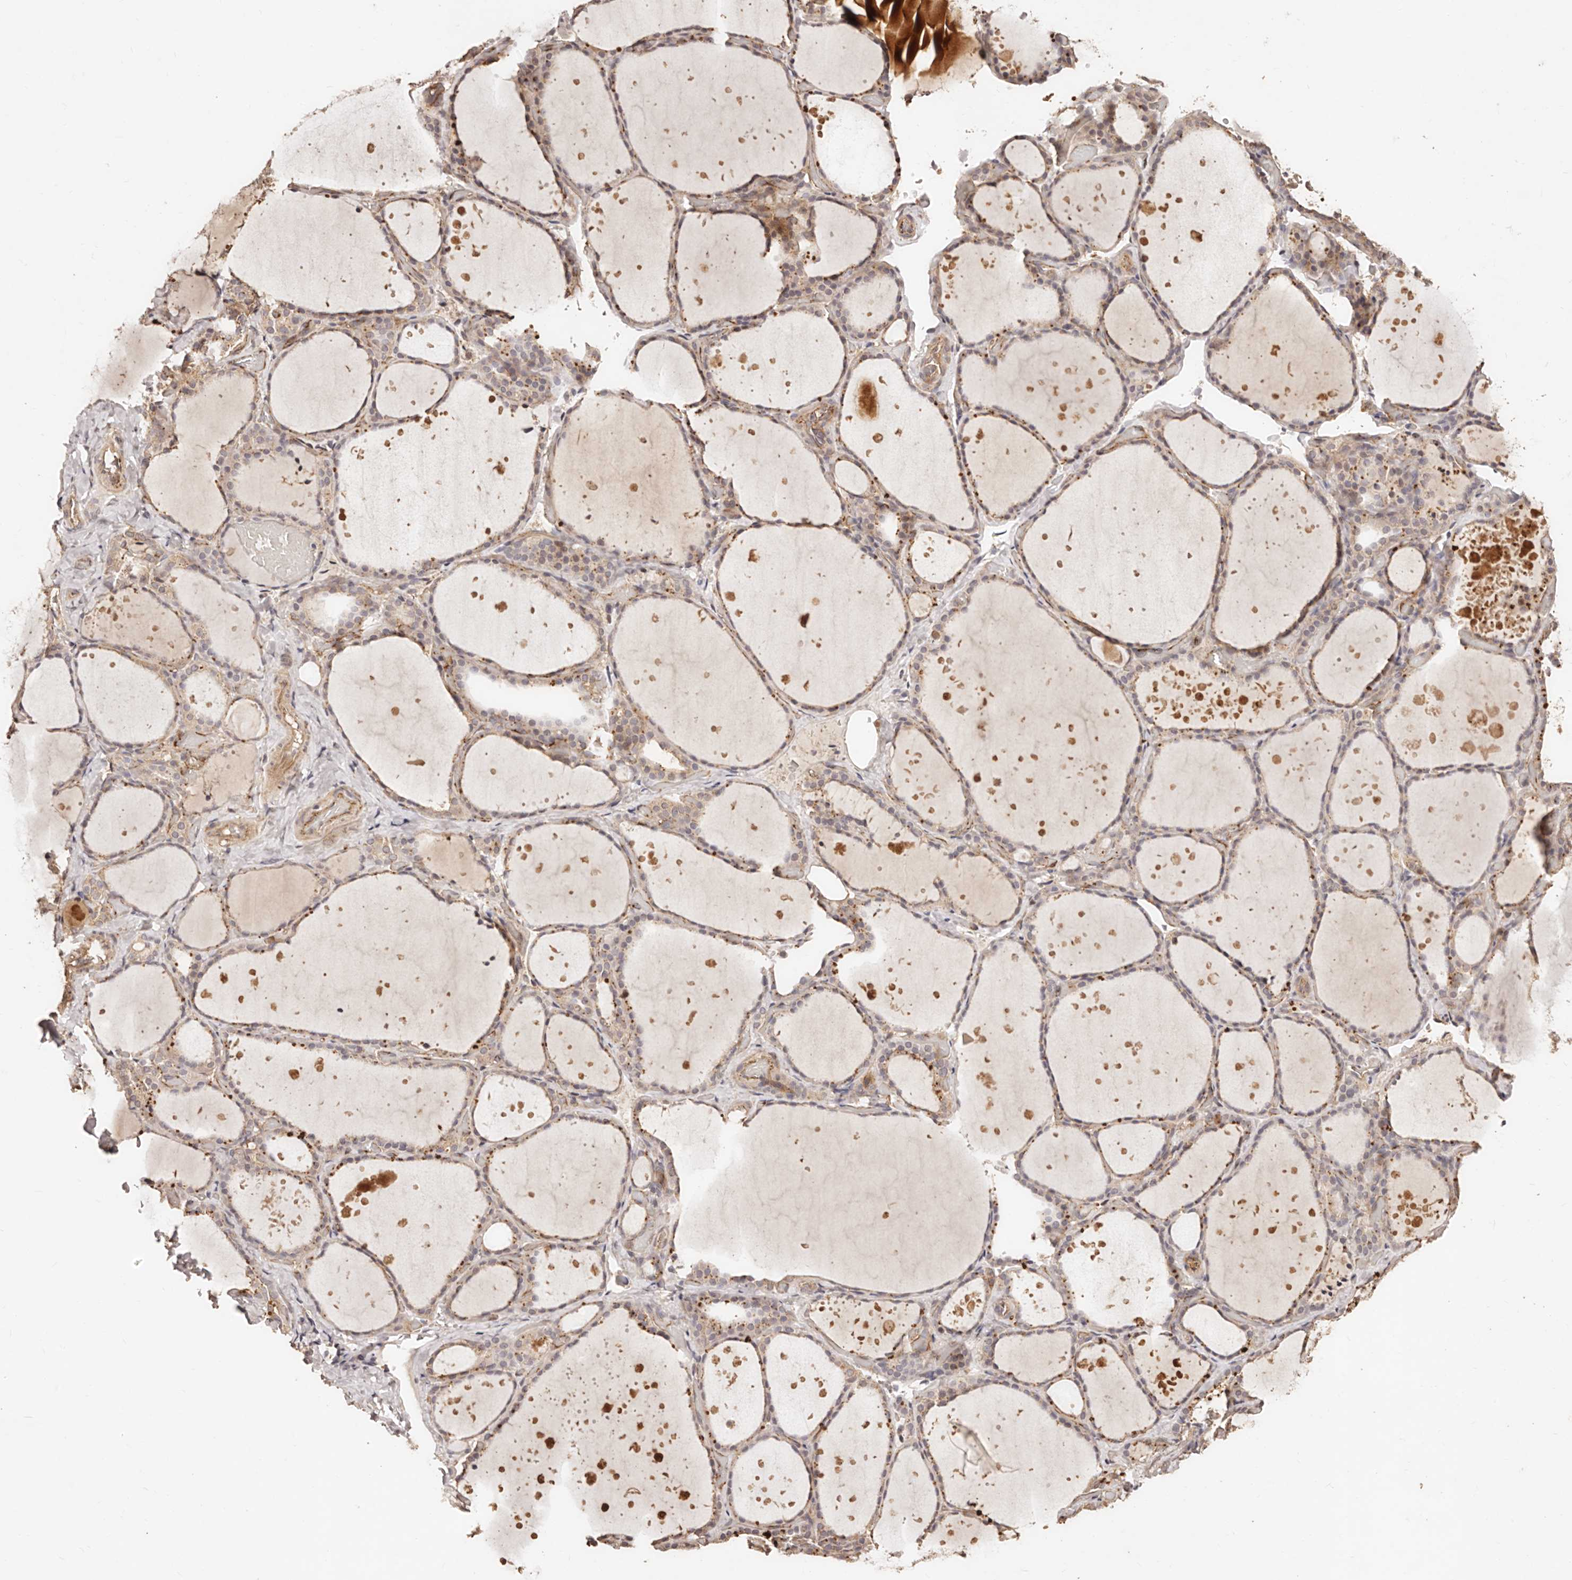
{"staining": {"intensity": "moderate", "quantity": "25%-75%", "location": "cytoplasmic/membranous"}, "tissue": "thyroid gland", "cell_type": "Glandular cells", "image_type": "normal", "snomed": [{"axis": "morphology", "description": "Normal tissue, NOS"}, {"axis": "topography", "description": "Thyroid gland"}], "caption": "IHC staining of unremarkable thyroid gland, which exhibits medium levels of moderate cytoplasmic/membranous staining in approximately 25%-75% of glandular cells indicating moderate cytoplasmic/membranous protein staining. The staining was performed using DAB (3,3'-diaminobenzidine) (brown) for protein detection and nuclei were counterstained in hematoxylin (blue).", "gene": "CCL14", "patient": {"sex": "female", "age": 44}}